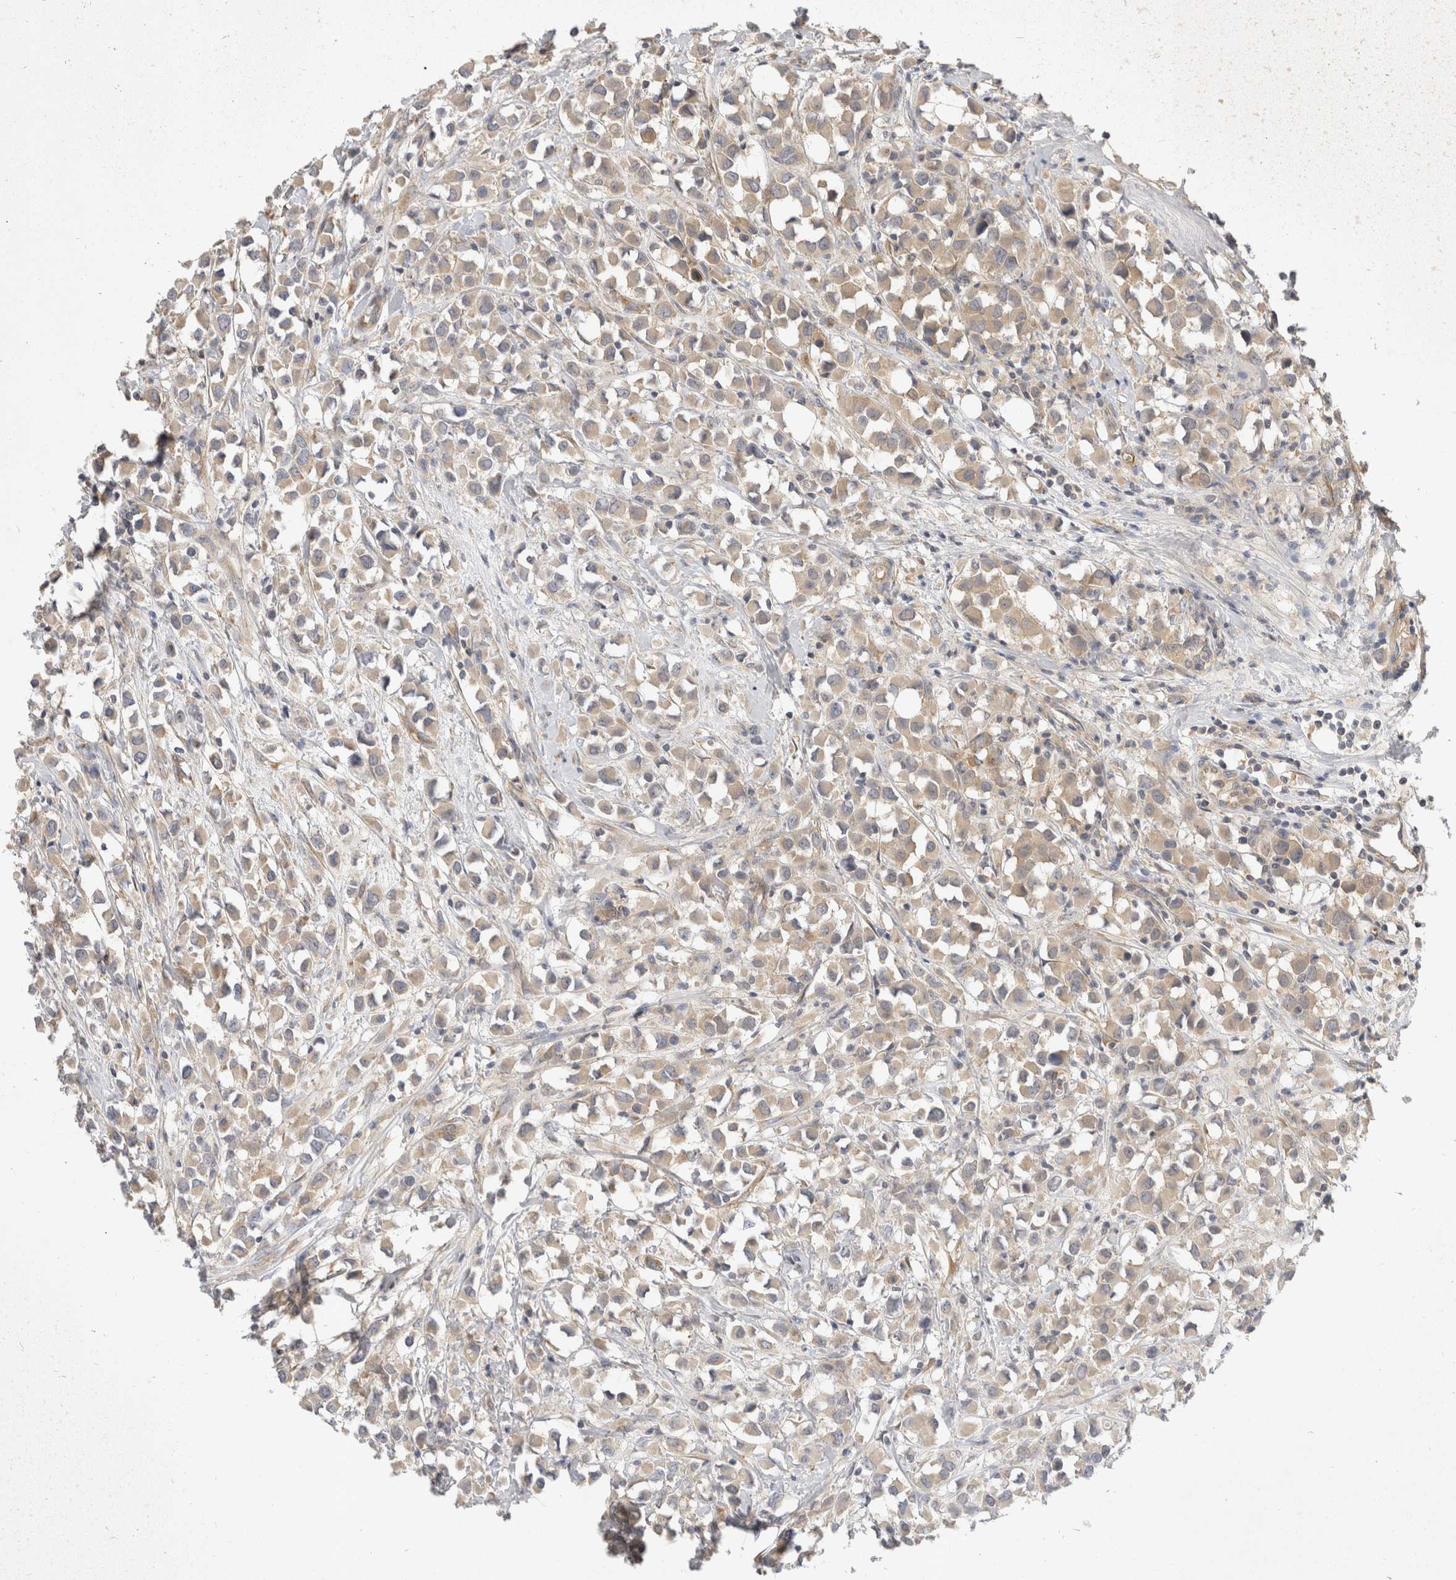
{"staining": {"intensity": "weak", "quantity": "<25%", "location": "cytoplasmic/membranous"}, "tissue": "breast cancer", "cell_type": "Tumor cells", "image_type": "cancer", "snomed": [{"axis": "morphology", "description": "Duct carcinoma"}, {"axis": "topography", "description": "Breast"}], "caption": "Breast cancer (infiltrating ductal carcinoma) was stained to show a protein in brown. There is no significant positivity in tumor cells.", "gene": "EIF4G3", "patient": {"sex": "female", "age": 61}}